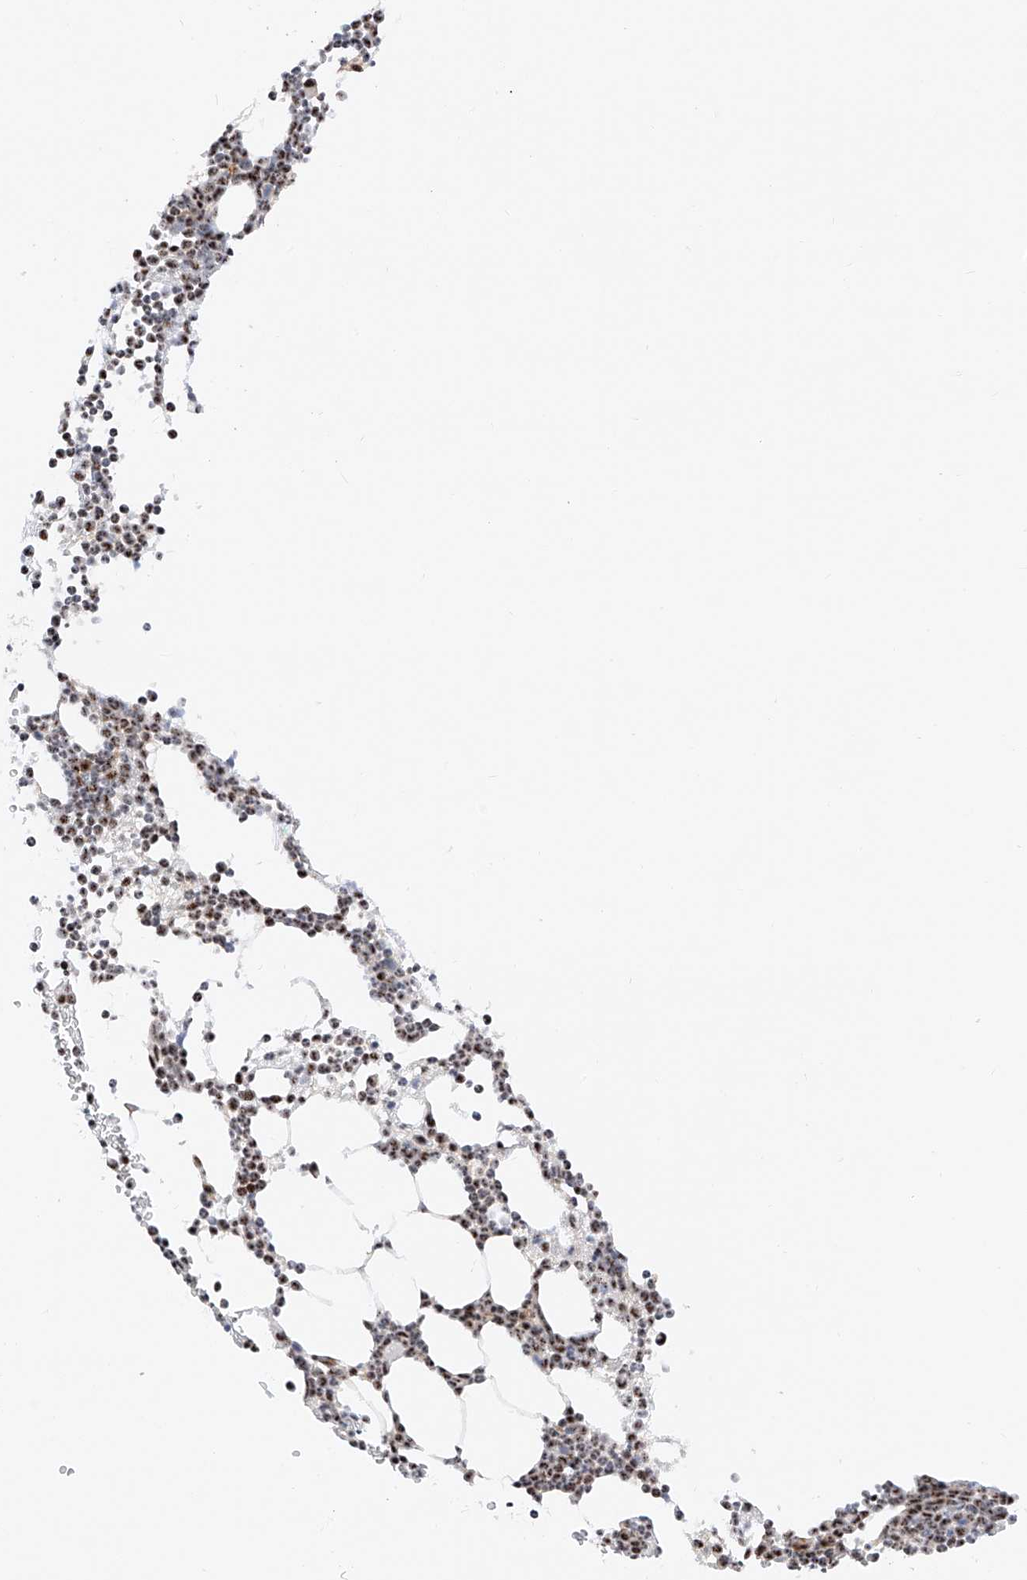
{"staining": {"intensity": "moderate", "quantity": ">75%", "location": "nuclear"}, "tissue": "bone marrow", "cell_type": "Hematopoietic cells", "image_type": "normal", "snomed": [{"axis": "morphology", "description": "Normal tissue, NOS"}, {"axis": "topography", "description": "Bone marrow"}], "caption": "Protein staining by immunohistochemistry (IHC) reveals moderate nuclear staining in about >75% of hematopoietic cells in normal bone marrow.", "gene": "ATXN7L2", "patient": {"sex": "female", "age": 67}}